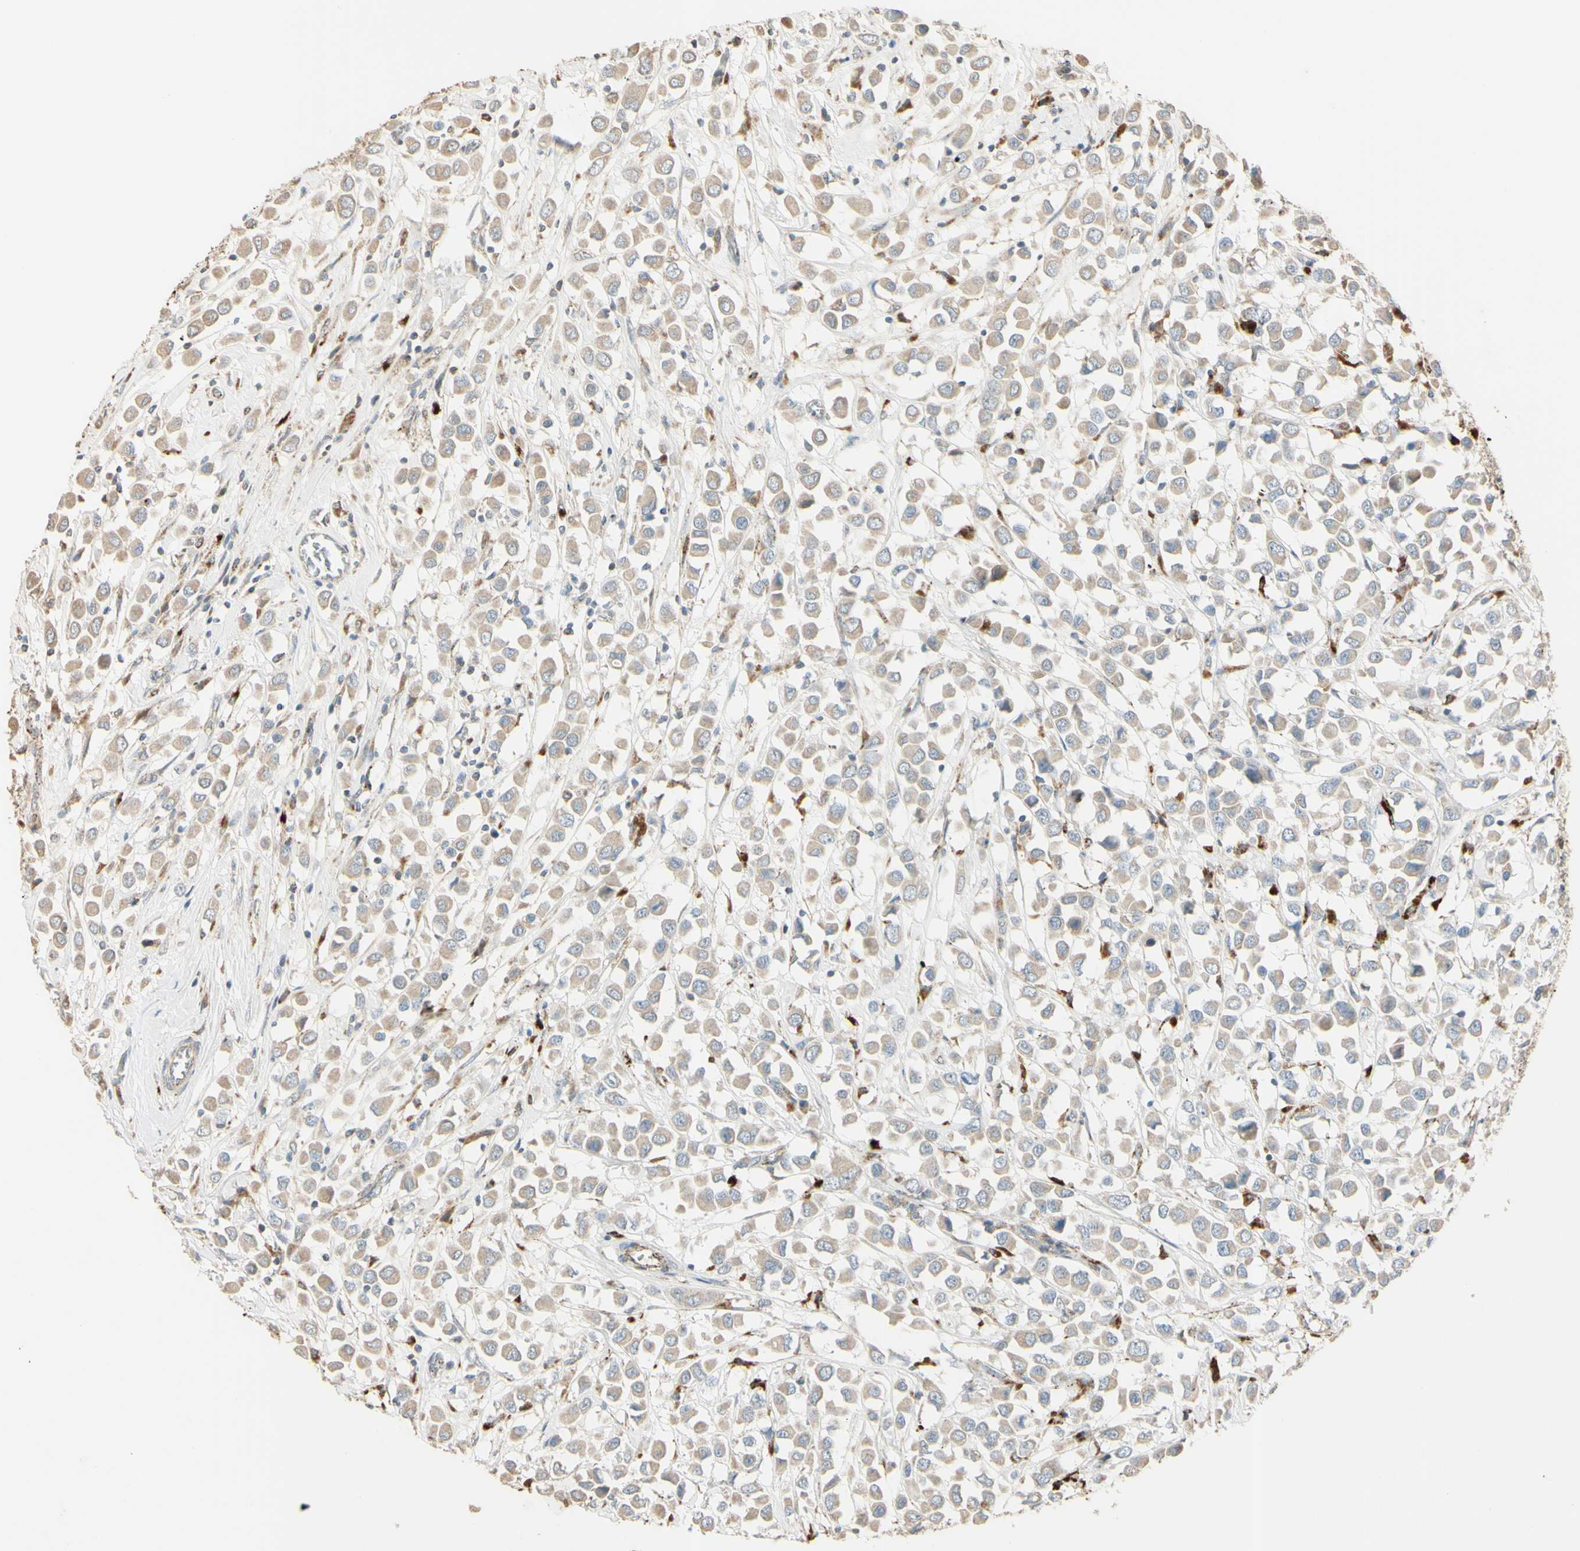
{"staining": {"intensity": "weak", "quantity": ">75%", "location": "cytoplasmic/membranous"}, "tissue": "breast cancer", "cell_type": "Tumor cells", "image_type": "cancer", "snomed": [{"axis": "morphology", "description": "Duct carcinoma"}, {"axis": "topography", "description": "Breast"}], "caption": "Breast cancer (invasive ductal carcinoma) stained with a brown dye reveals weak cytoplasmic/membranous positive expression in approximately >75% of tumor cells.", "gene": "ANGPTL1", "patient": {"sex": "female", "age": 61}}